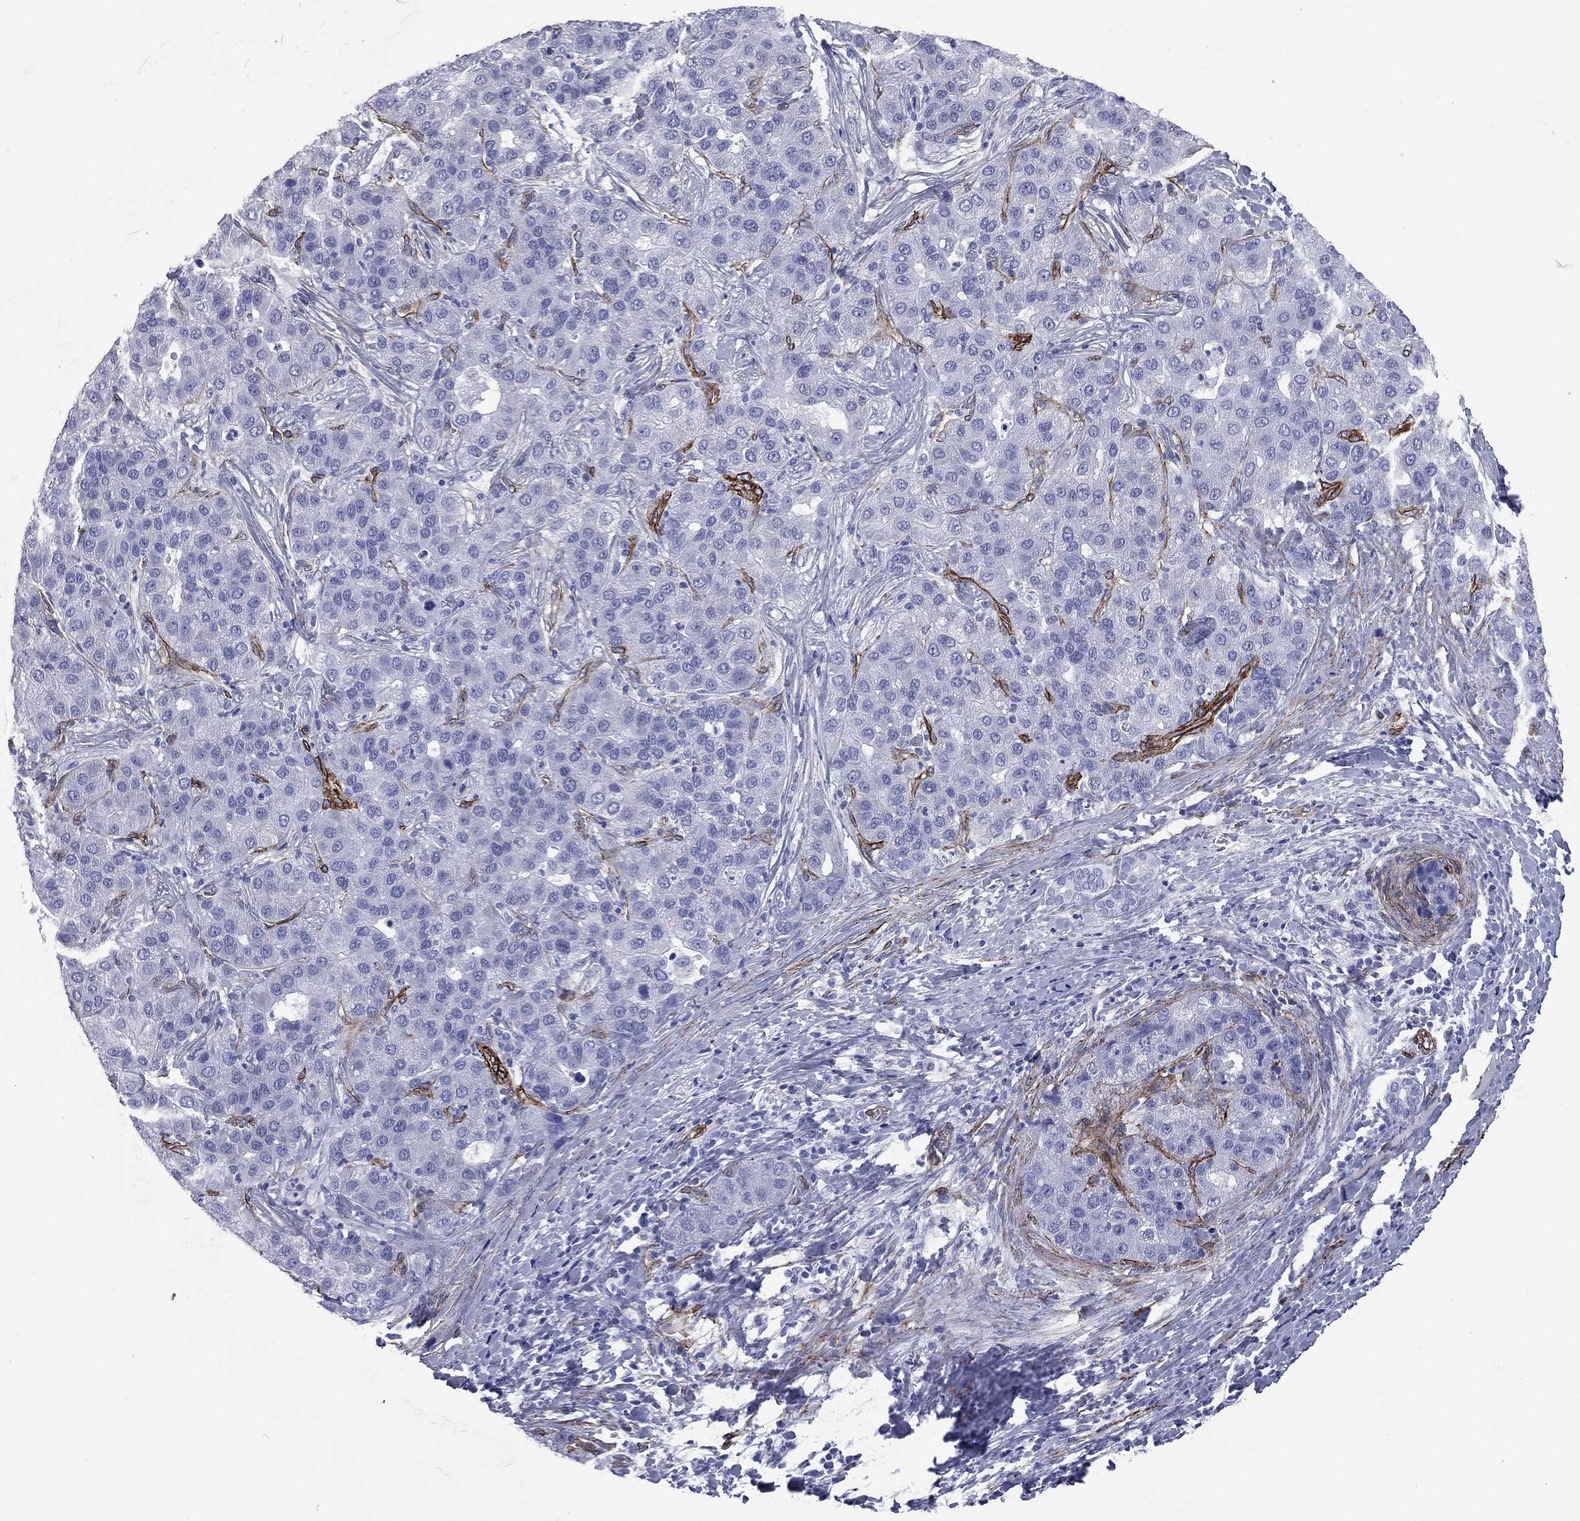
{"staining": {"intensity": "negative", "quantity": "none", "location": "none"}, "tissue": "liver cancer", "cell_type": "Tumor cells", "image_type": "cancer", "snomed": [{"axis": "morphology", "description": "Carcinoma, Hepatocellular, NOS"}, {"axis": "topography", "description": "Liver"}], "caption": "Immunohistochemical staining of liver hepatocellular carcinoma shows no significant positivity in tumor cells.", "gene": "CAVIN3", "patient": {"sex": "male", "age": 65}}